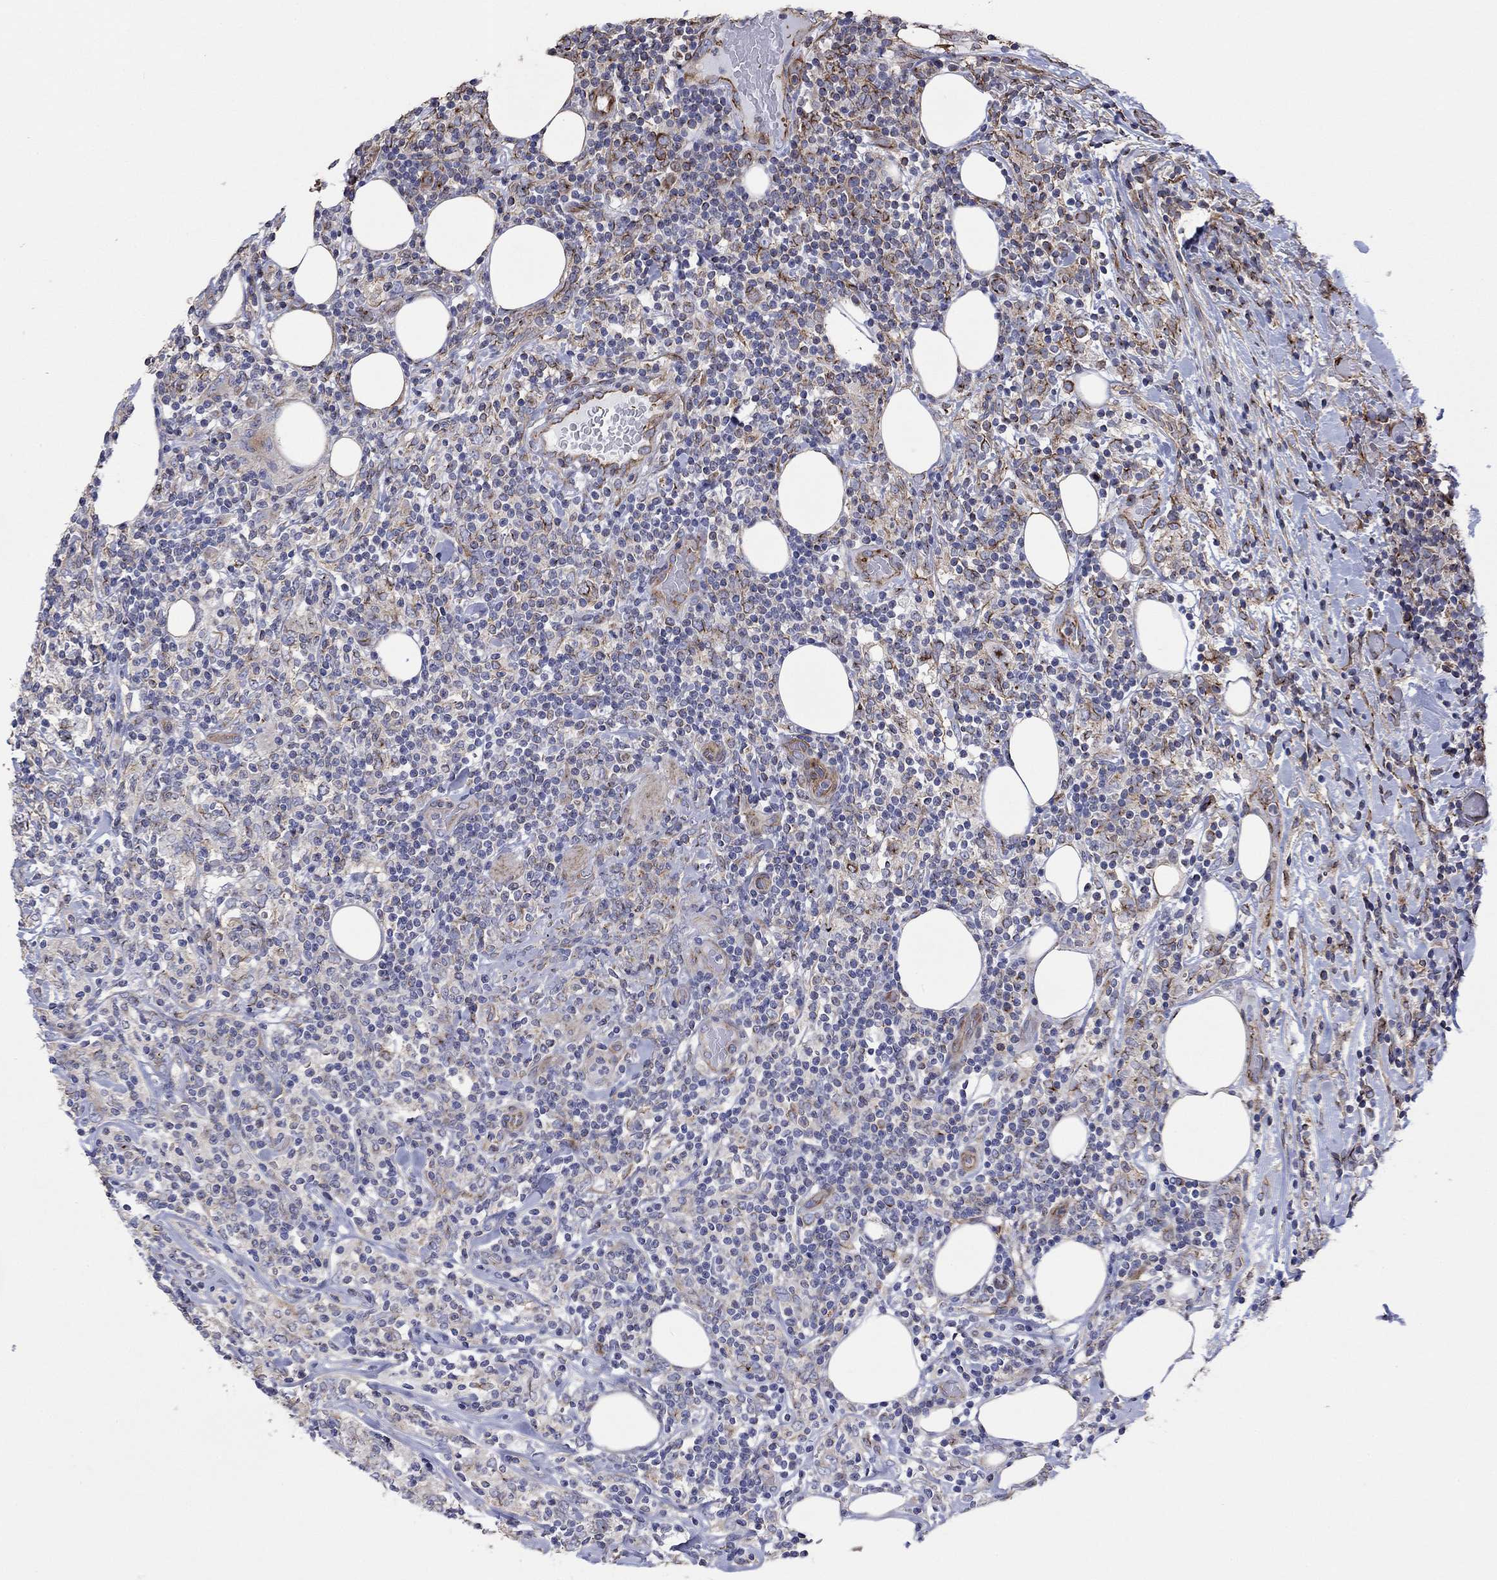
{"staining": {"intensity": "weak", "quantity": "25%-75%", "location": "cytoplasmic/membranous"}, "tissue": "lymphoma", "cell_type": "Tumor cells", "image_type": "cancer", "snomed": [{"axis": "morphology", "description": "Malignant lymphoma, non-Hodgkin's type, High grade"}, {"axis": "topography", "description": "Lymph node"}], "caption": "Tumor cells demonstrate weak cytoplasmic/membranous staining in about 25%-75% of cells in high-grade malignant lymphoma, non-Hodgkin's type.", "gene": "TPRN", "patient": {"sex": "female", "age": 84}}